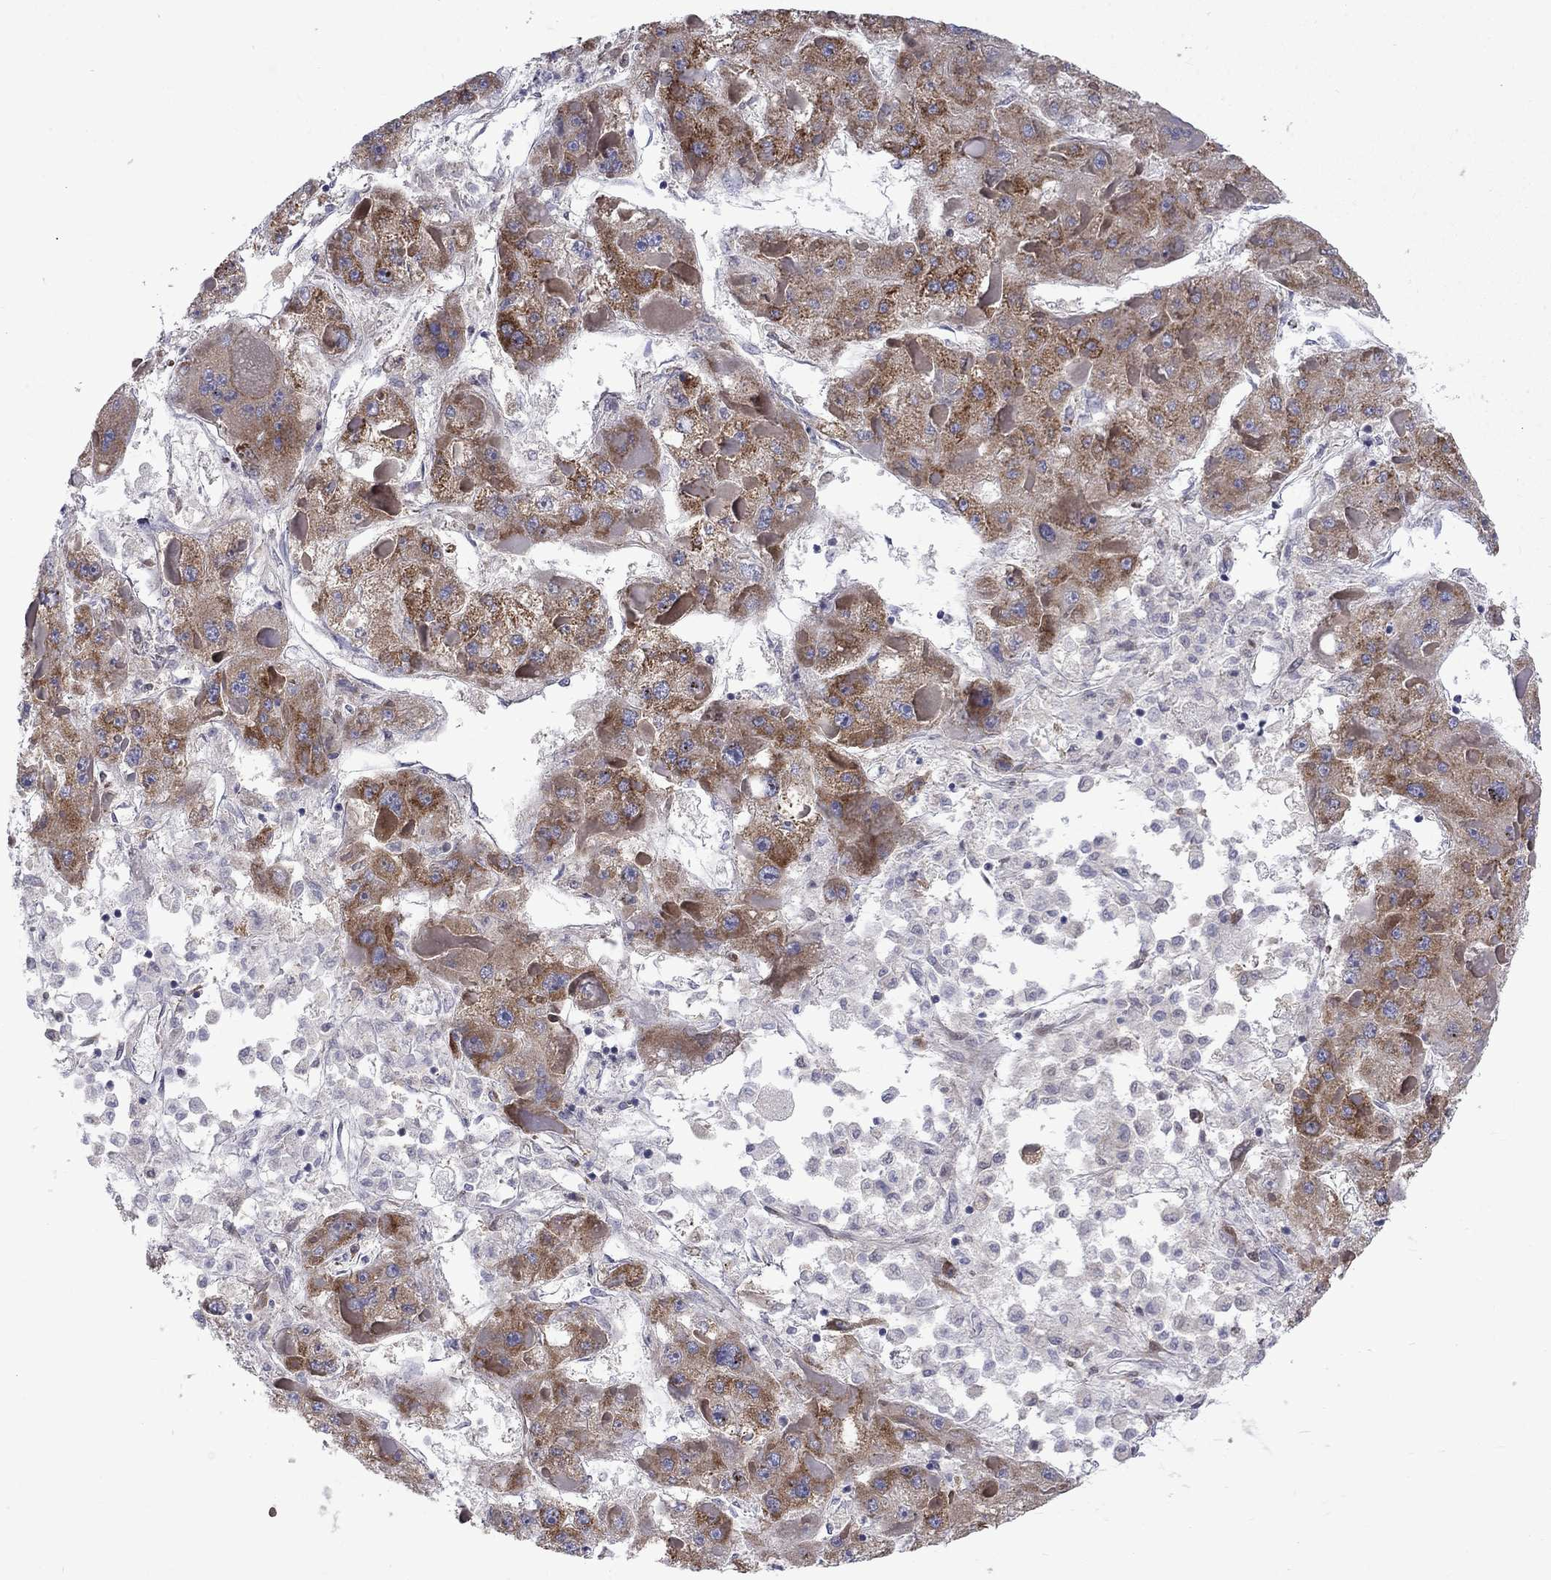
{"staining": {"intensity": "strong", "quantity": ">75%", "location": "cytoplasmic/membranous"}, "tissue": "liver cancer", "cell_type": "Tumor cells", "image_type": "cancer", "snomed": [{"axis": "morphology", "description": "Carcinoma, Hepatocellular, NOS"}, {"axis": "topography", "description": "Liver"}], "caption": "Liver cancer tissue demonstrates strong cytoplasmic/membranous staining in approximately >75% of tumor cells The staining was performed using DAB to visualize the protein expression in brown, while the nuclei were stained in blue with hematoxylin (Magnification: 20x).", "gene": "PABPC4", "patient": {"sex": "female", "age": 73}}